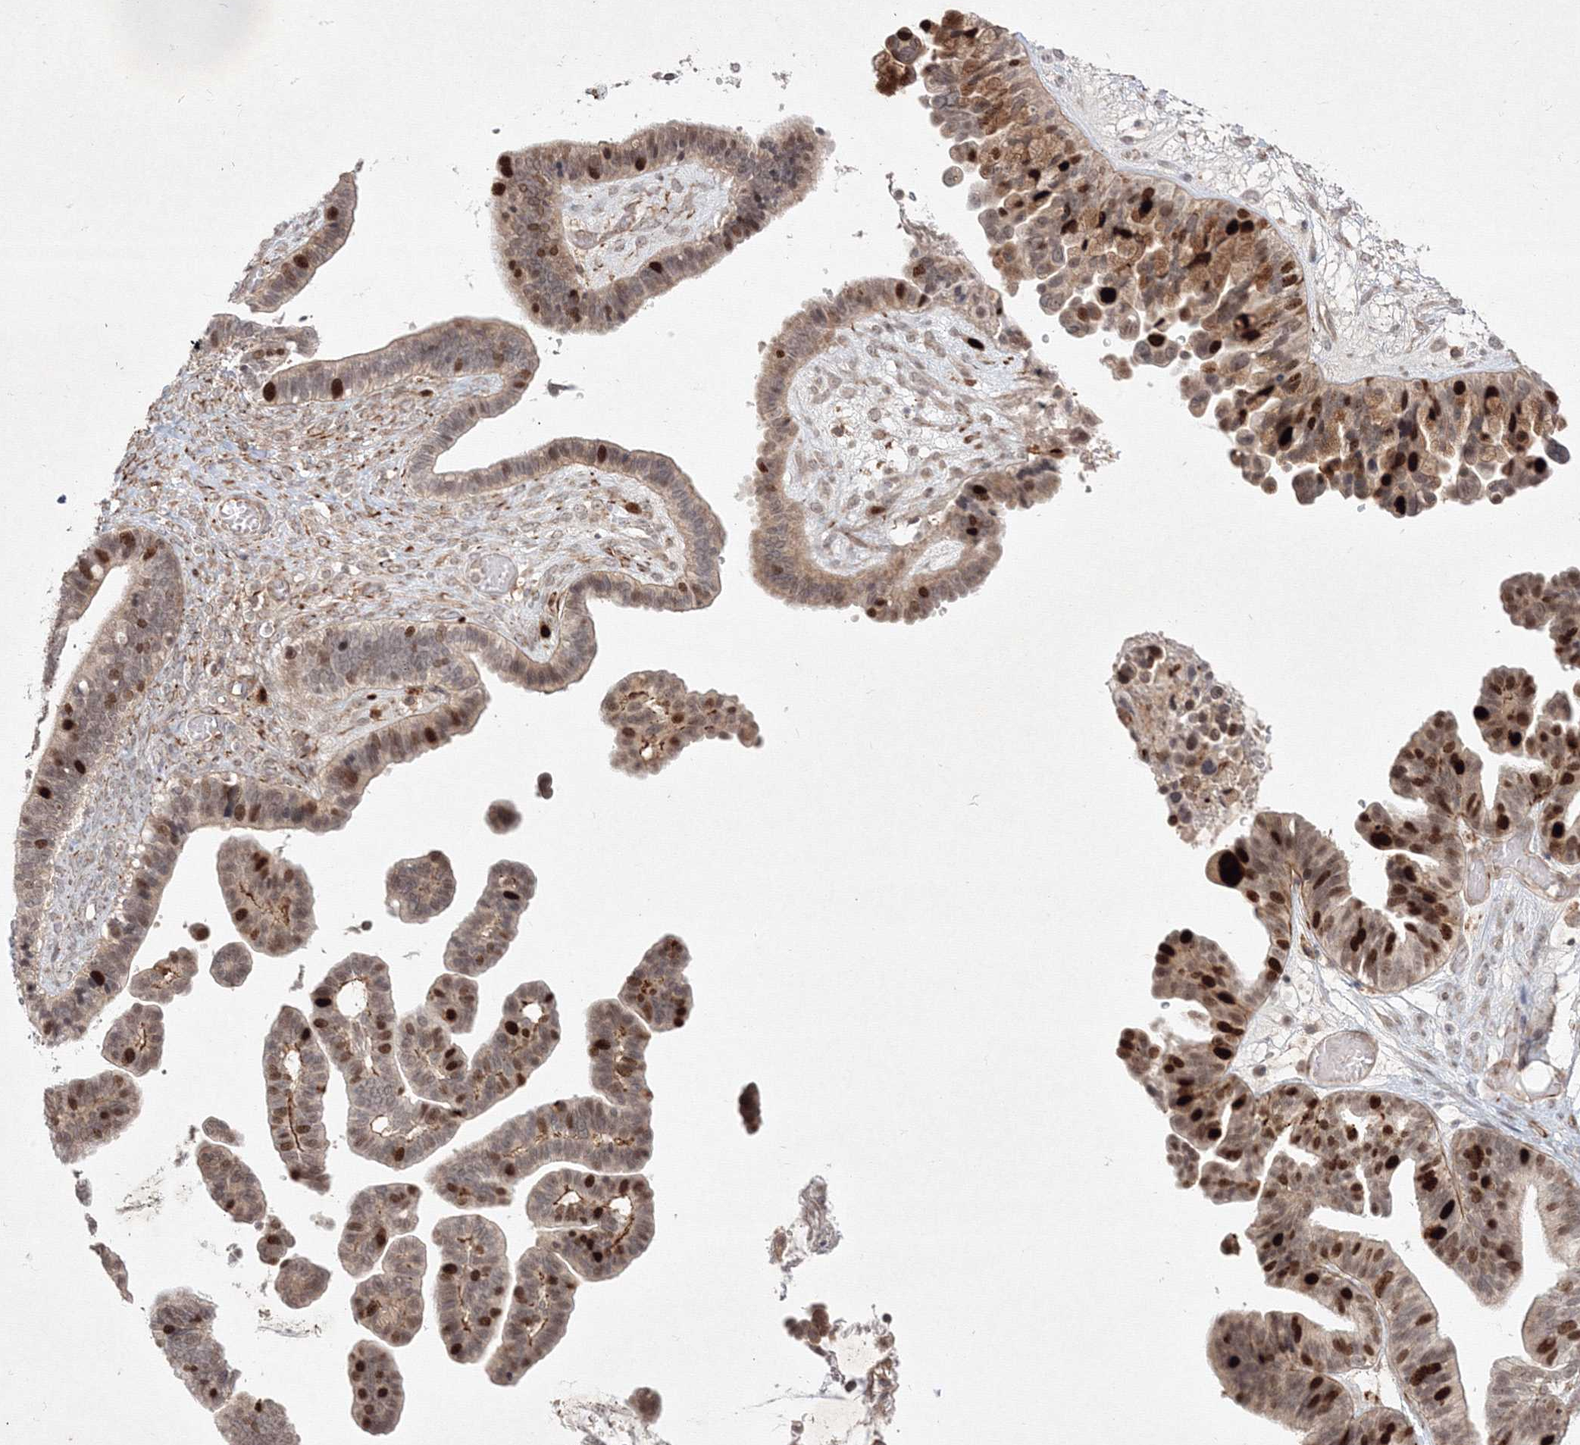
{"staining": {"intensity": "strong", "quantity": ">75%", "location": "cytoplasmic/membranous,nuclear"}, "tissue": "ovarian cancer", "cell_type": "Tumor cells", "image_type": "cancer", "snomed": [{"axis": "morphology", "description": "Cystadenocarcinoma, serous, NOS"}, {"axis": "topography", "description": "Ovary"}], "caption": "Brown immunohistochemical staining in human serous cystadenocarcinoma (ovarian) demonstrates strong cytoplasmic/membranous and nuclear positivity in approximately >75% of tumor cells.", "gene": "KIF20A", "patient": {"sex": "female", "age": 56}}